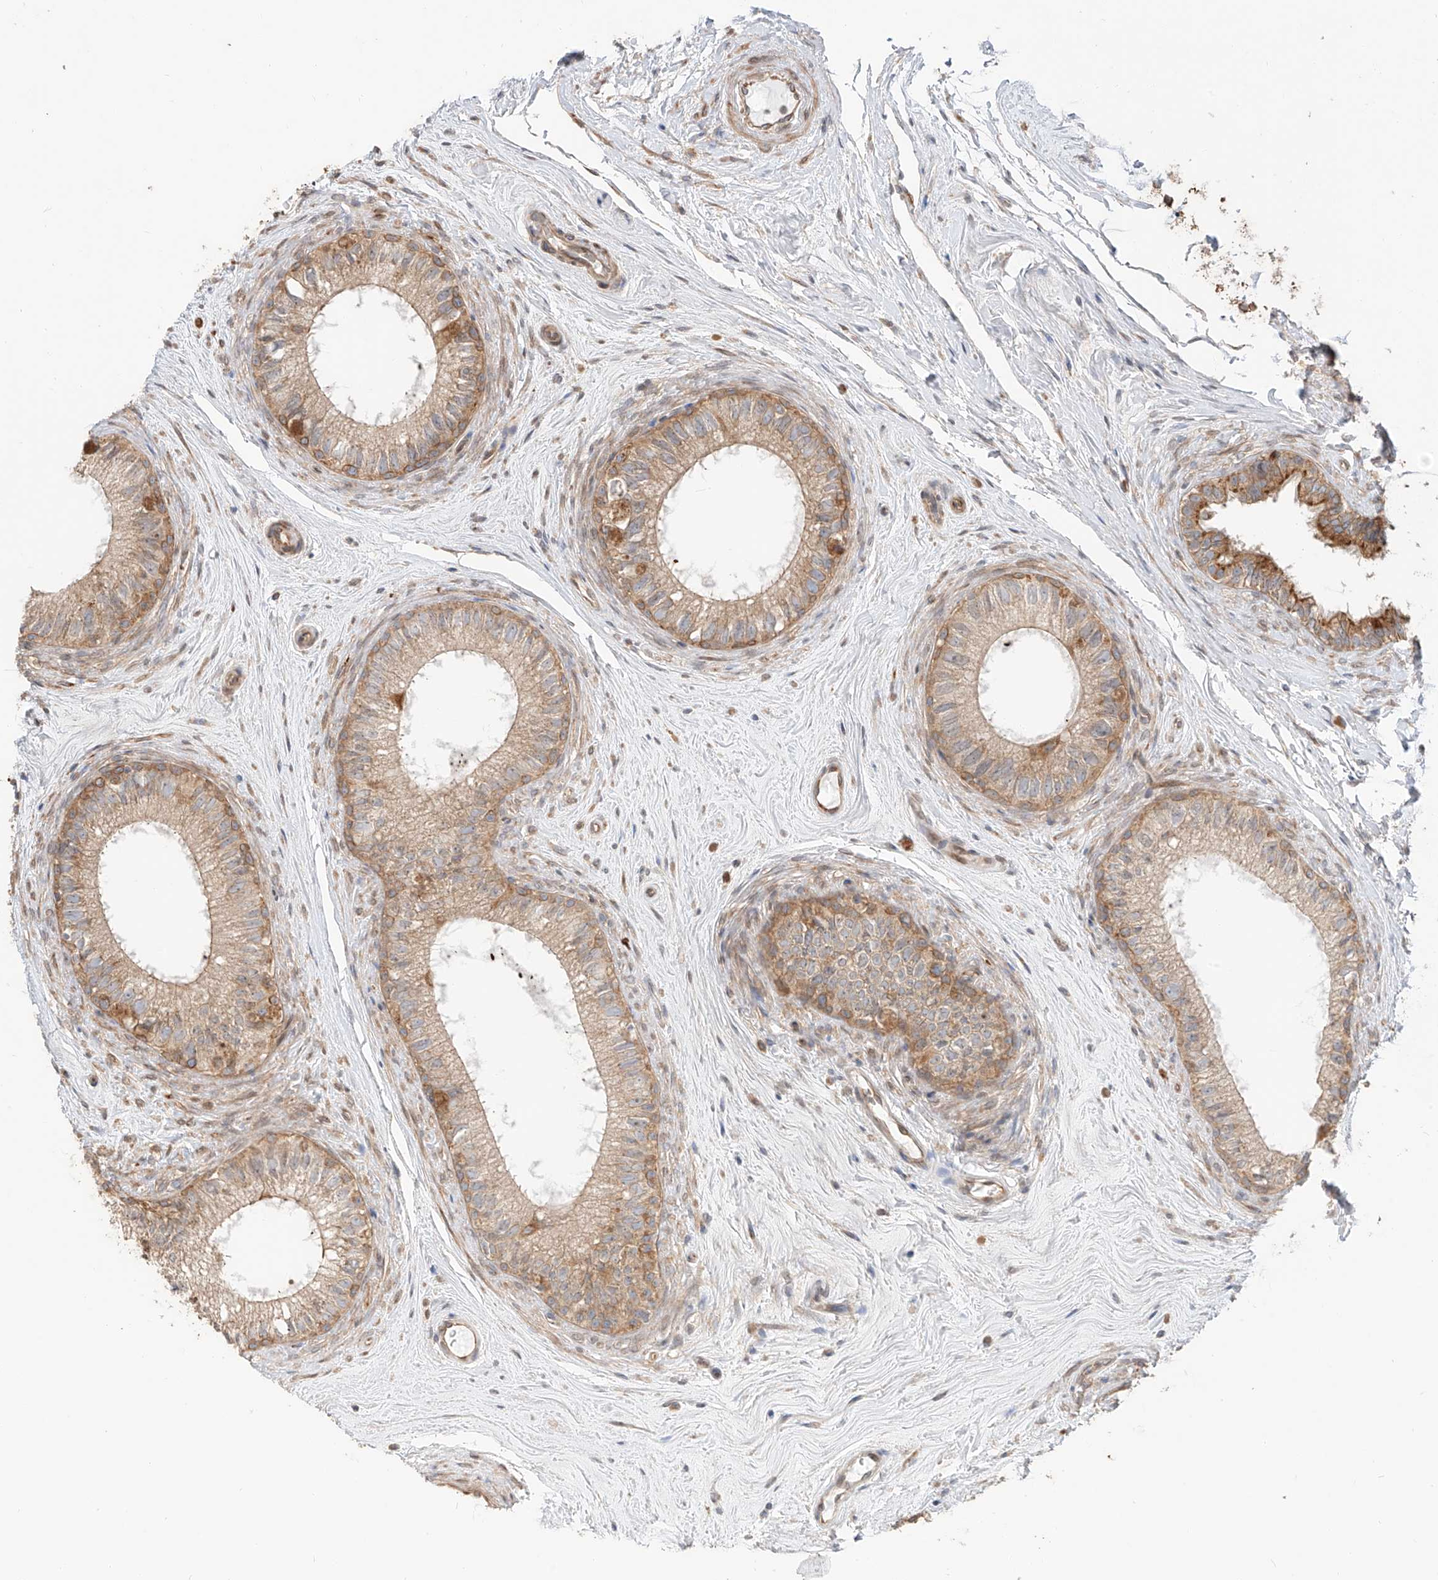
{"staining": {"intensity": "strong", "quantity": "25%-75%", "location": "cytoplasmic/membranous"}, "tissue": "epididymis", "cell_type": "Glandular cells", "image_type": "normal", "snomed": [{"axis": "morphology", "description": "Normal tissue, NOS"}, {"axis": "topography", "description": "Epididymis"}], "caption": "This image exhibits immunohistochemistry staining of unremarkable human epididymis, with high strong cytoplasmic/membranous staining in about 25%-75% of glandular cells.", "gene": "CEP162", "patient": {"sex": "male", "age": 71}}